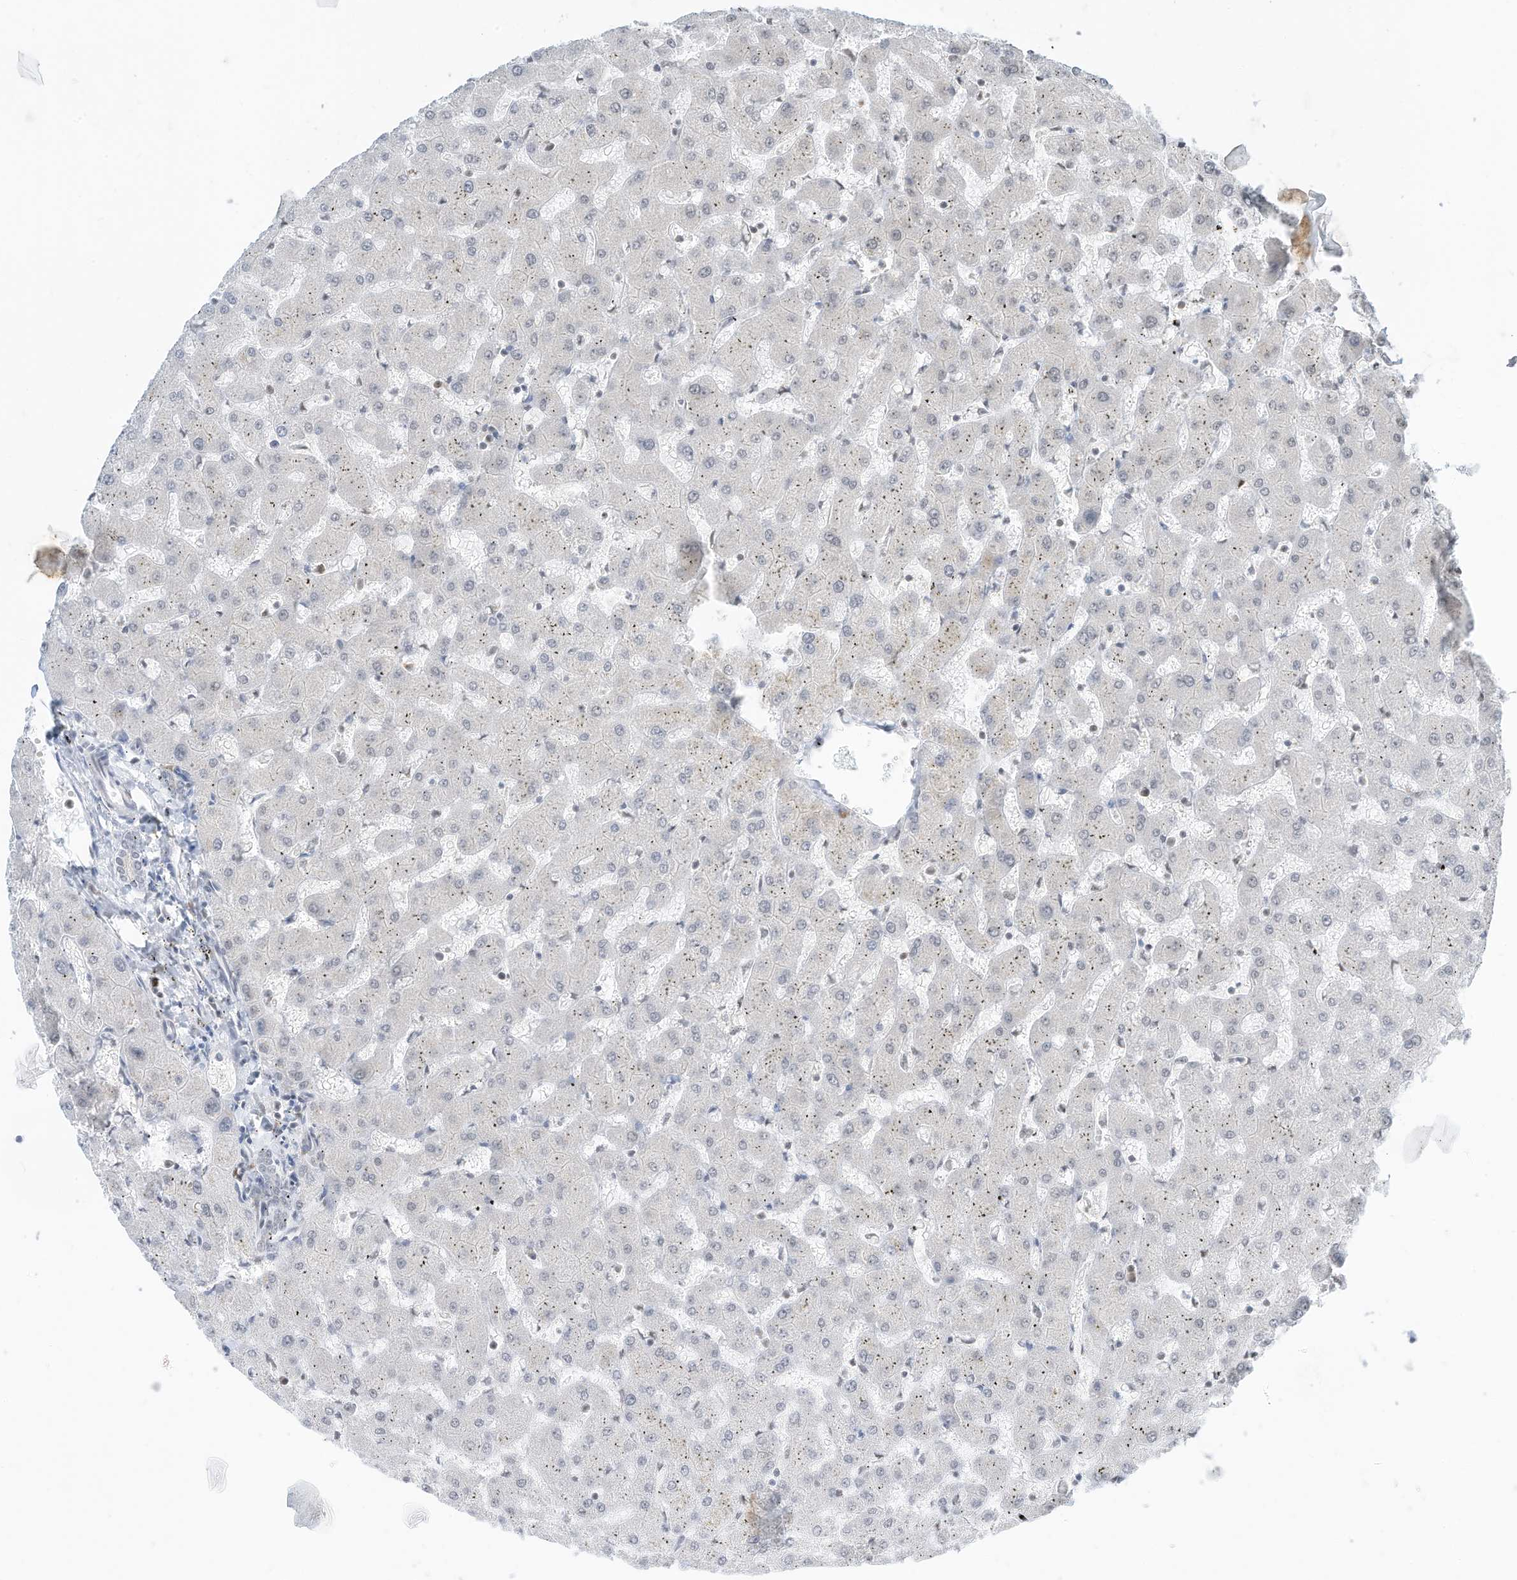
{"staining": {"intensity": "negative", "quantity": "none", "location": "none"}, "tissue": "liver", "cell_type": "Cholangiocytes", "image_type": "normal", "snomed": [{"axis": "morphology", "description": "Normal tissue, NOS"}, {"axis": "topography", "description": "Liver"}], "caption": "Liver was stained to show a protein in brown. There is no significant staining in cholangiocytes. Nuclei are stained in blue.", "gene": "ZNF195", "patient": {"sex": "female", "age": 63}}